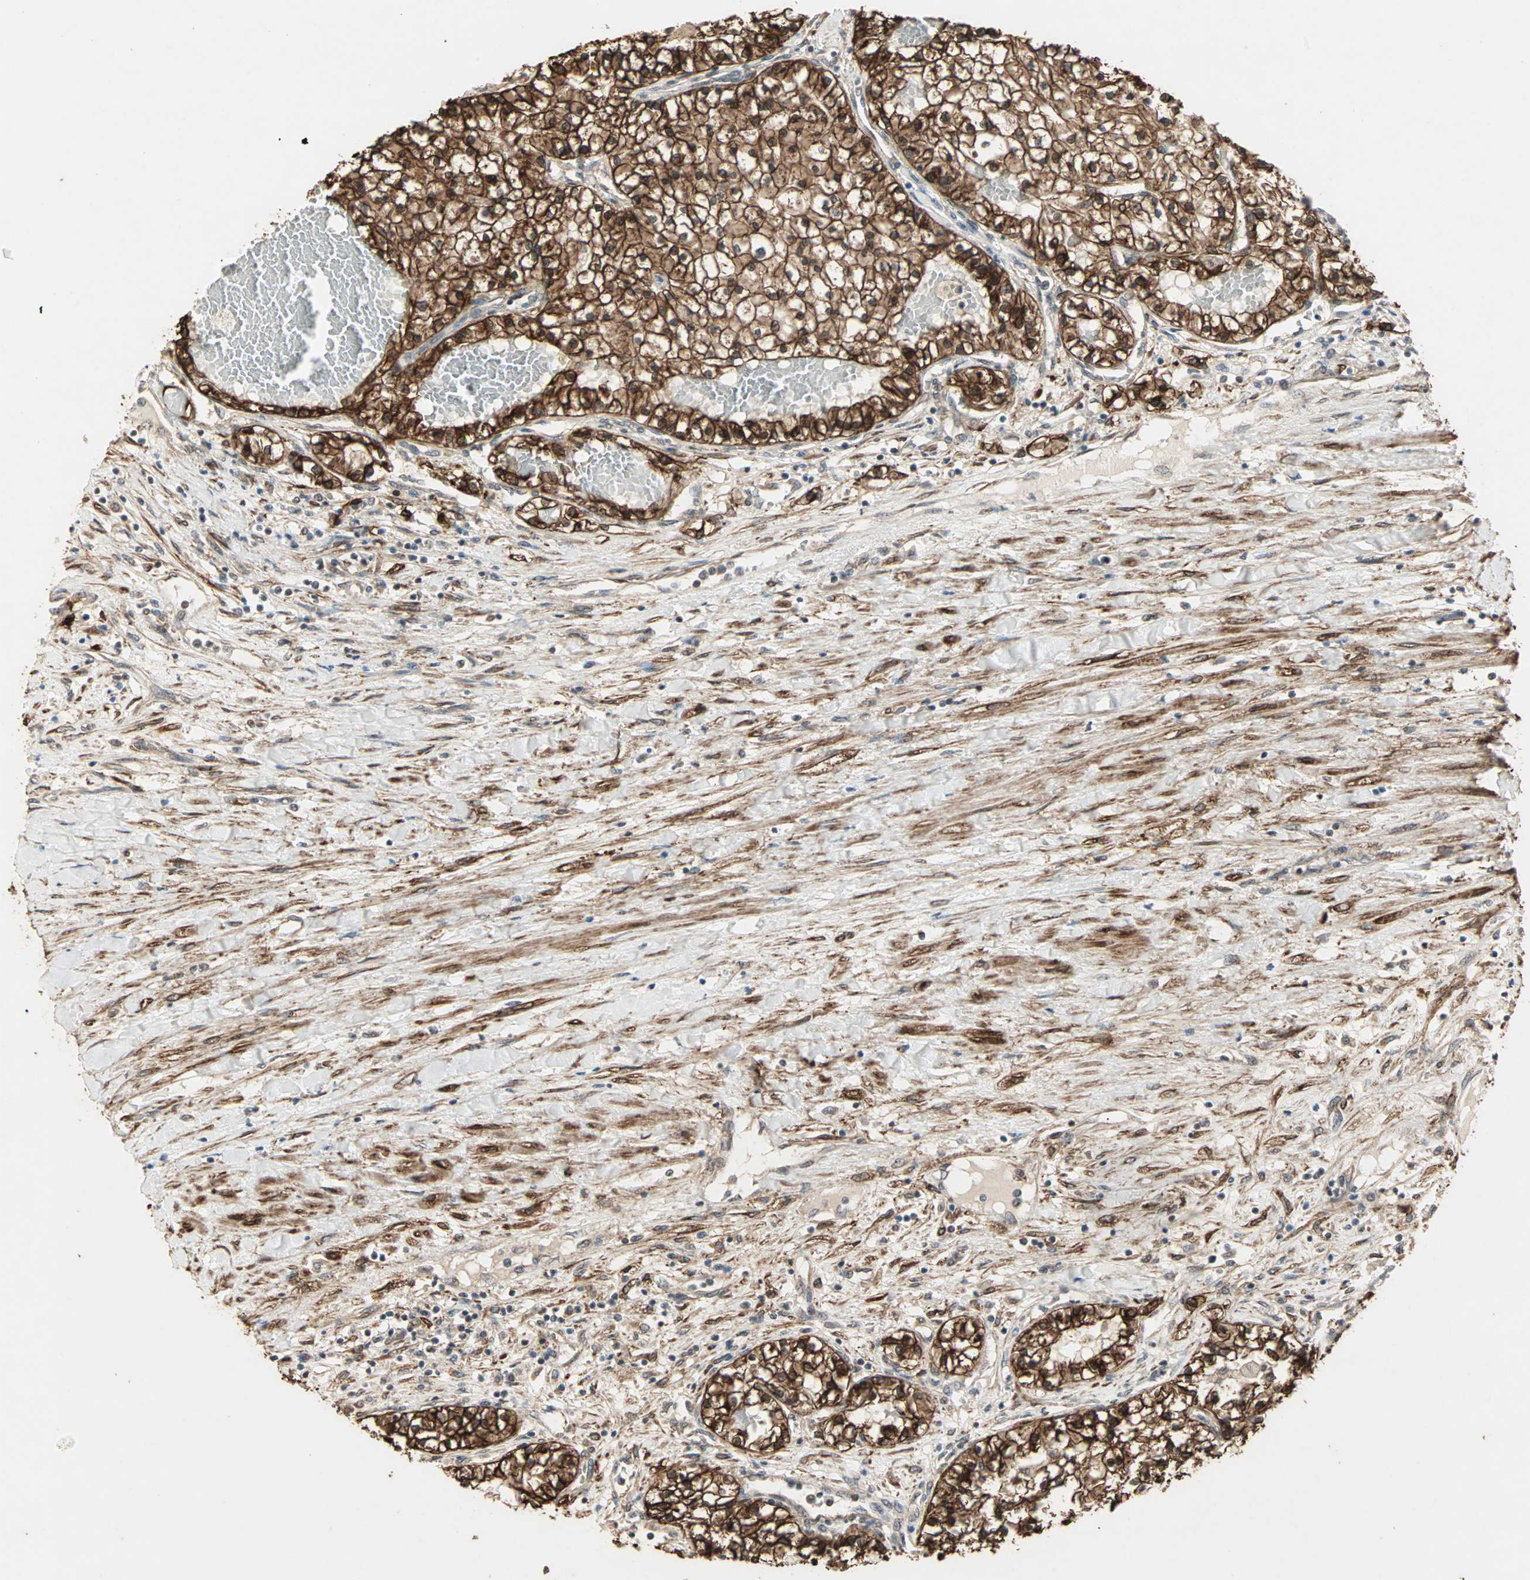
{"staining": {"intensity": "strong", "quantity": ">75%", "location": "cytoplasmic/membranous"}, "tissue": "renal cancer", "cell_type": "Tumor cells", "image_type": "cancer", "snomed": [{"axis": "morphology", "description": "Adenocarcinoma, NOS"}, {"axis": "topography", "description": "Kidney"}], "caption": "Human renal cancer stained with a brown dye displays strong cytoplasmic/membranous positive expression in about >75% of tumor cells.", "gene": "TRPV4", "patient": {"sex": "male", "age": 68}}